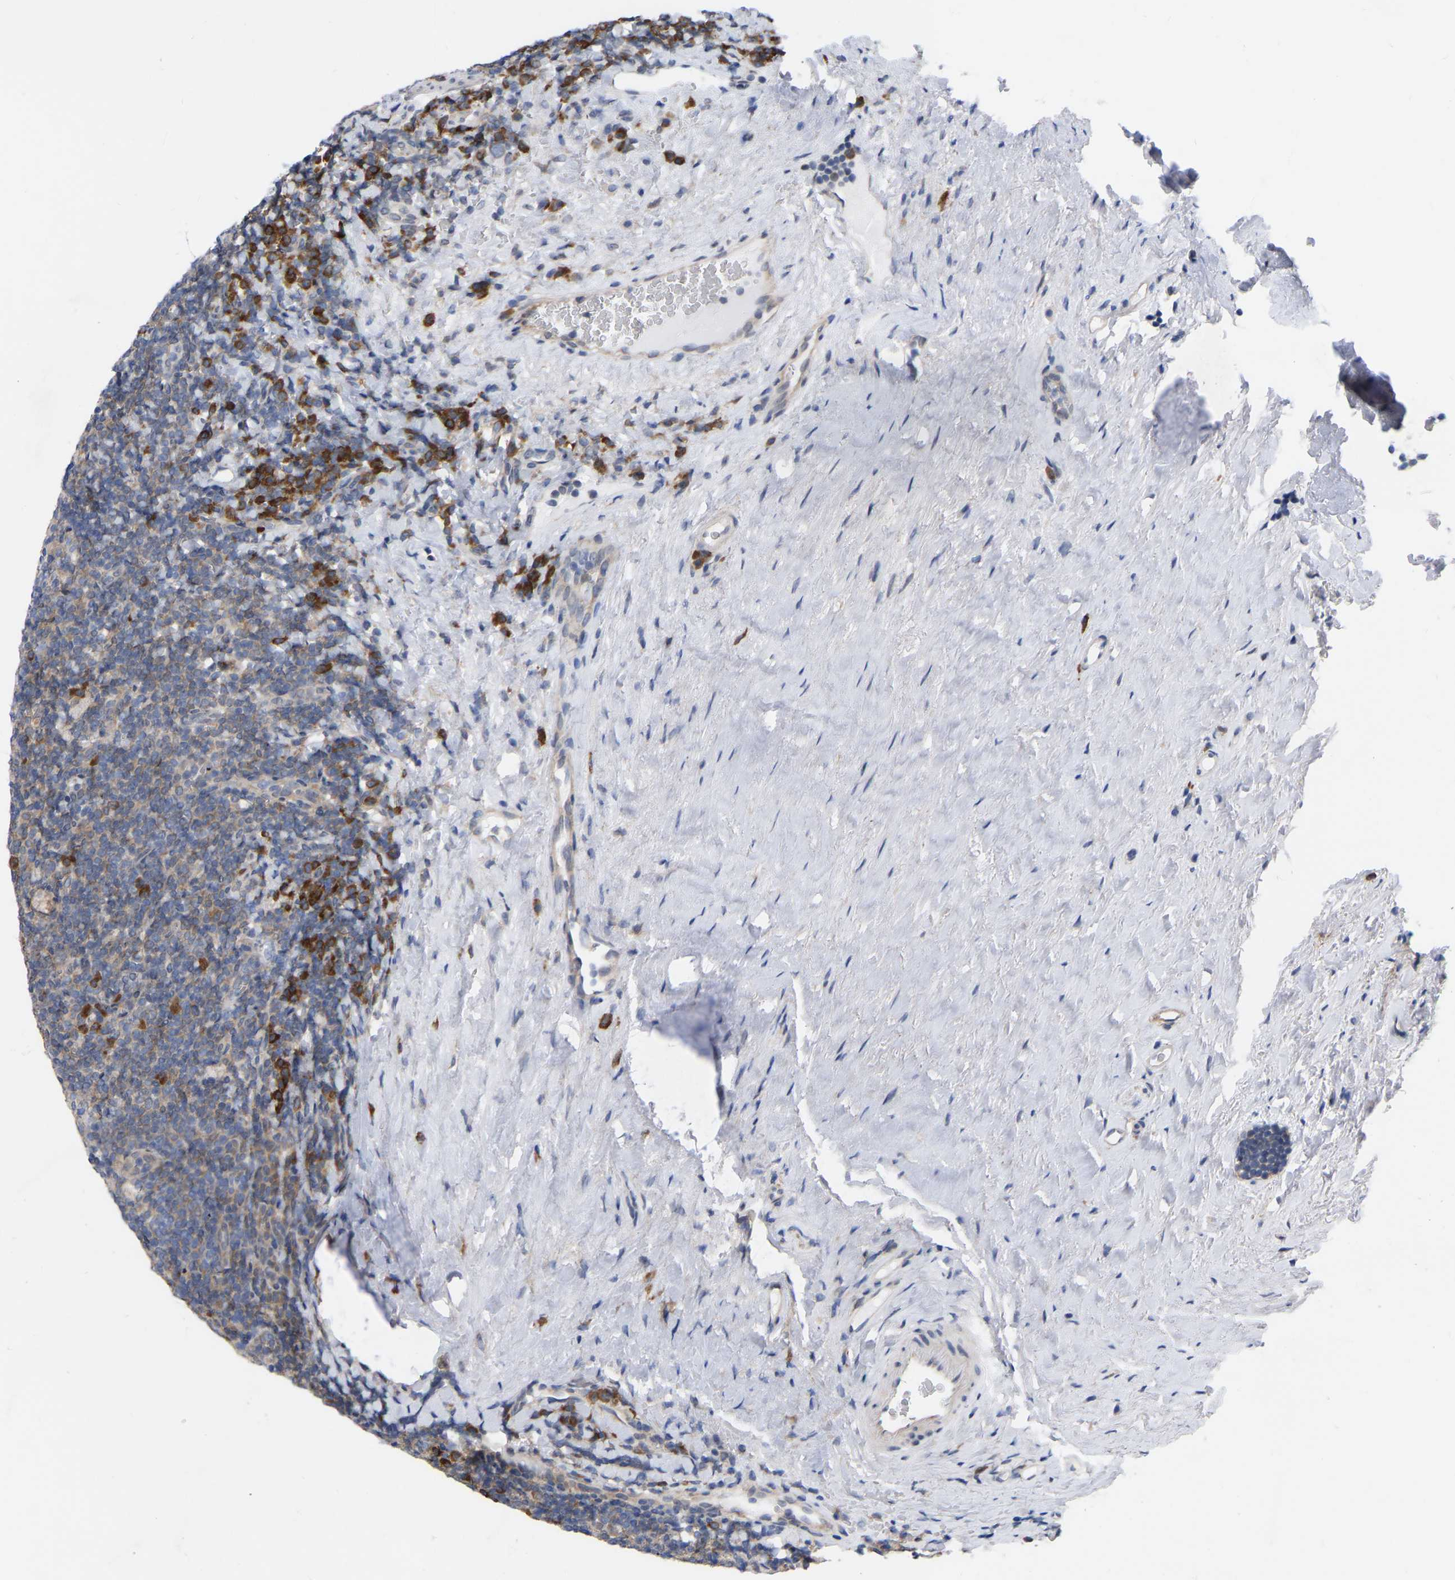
{"staining": {"intensity": "moderate", "quantity": "<25%", "location": "cytoplasmic/membranous"}, "tissue": "tonsil", "cell_type": "Germinal center cells", "image_type": "normal", "snomed": [{"axis": "morphology", "description": "Normal tissue, NOS"}, {"axis": "topography", "description": "Tonsil"}], "caption": "IHC image of normal tonsil: tonsil stained using immunohistochemistry displays low levels of moderate protein expression localized specifically in the cytoplasmic/membranous of germinal center cells, appearing as a cytoplasmic/membranous brown color.", "gene": "UBE4B", "patient": {"sex": "male", "age": 37}}